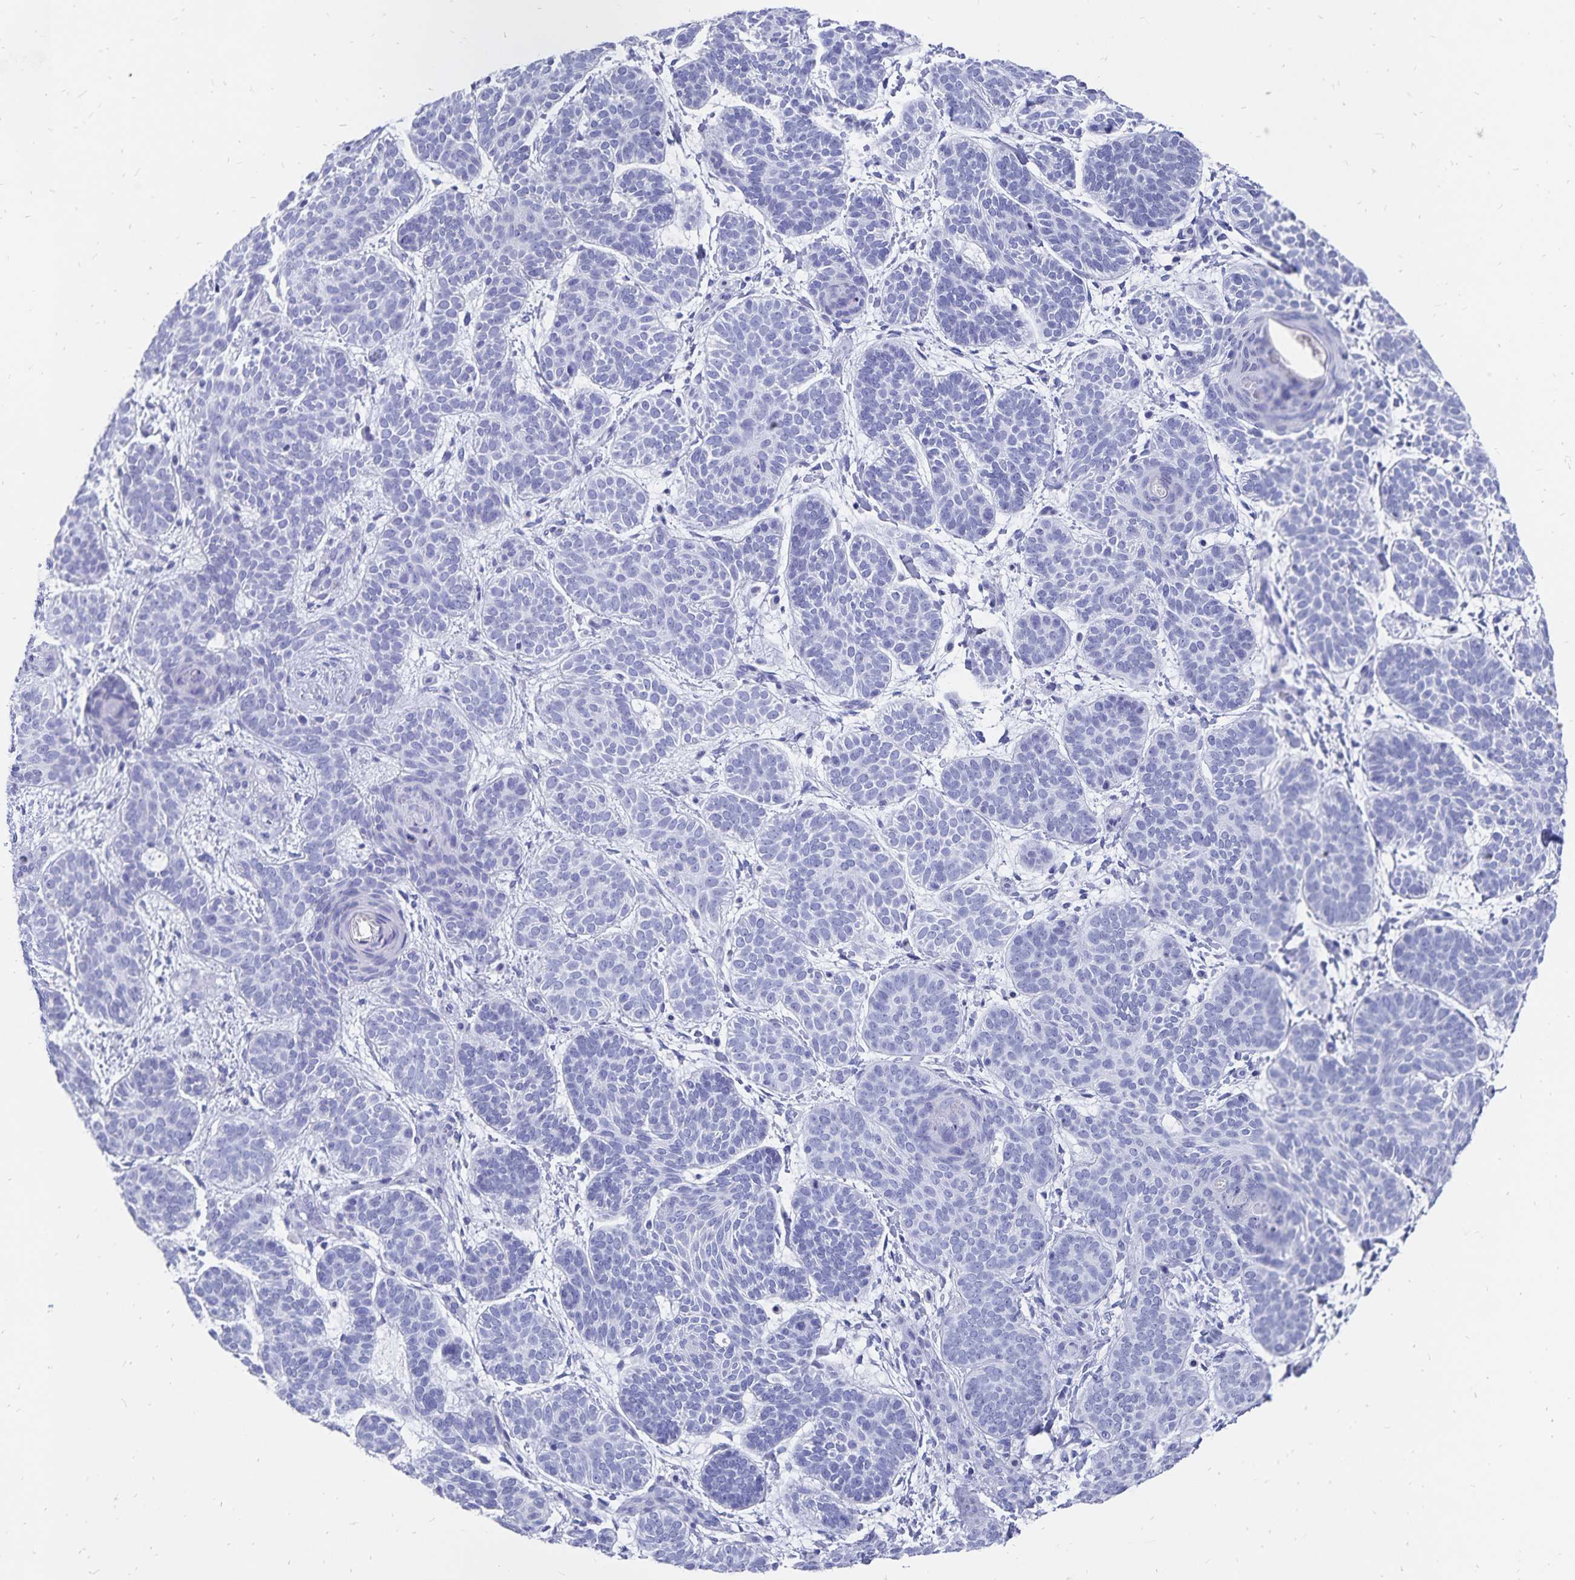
{"staining": {"intensity": "negative", "quantity": "none", "location": "none"}, "tissue": "skin cancer", "cell_type": "Tumor cells", "image_type": "cancer", "snomed": [{"axis": "morphology", "description": "Basal cell carcinoma"}, {"axis": "topography", "description": "Skin"}], "caption": "Skin cancer (basal cell carcinoma) was stained to show a protein in brown. There is no significant positivity in tumor cells. (DAB (3,3'-diaminobenzidine) immunohistochemistry (IHC) with hematoxylin counter stain).", "gene": "ADH1A", "patient": {"sex": "female", "age": 82}}